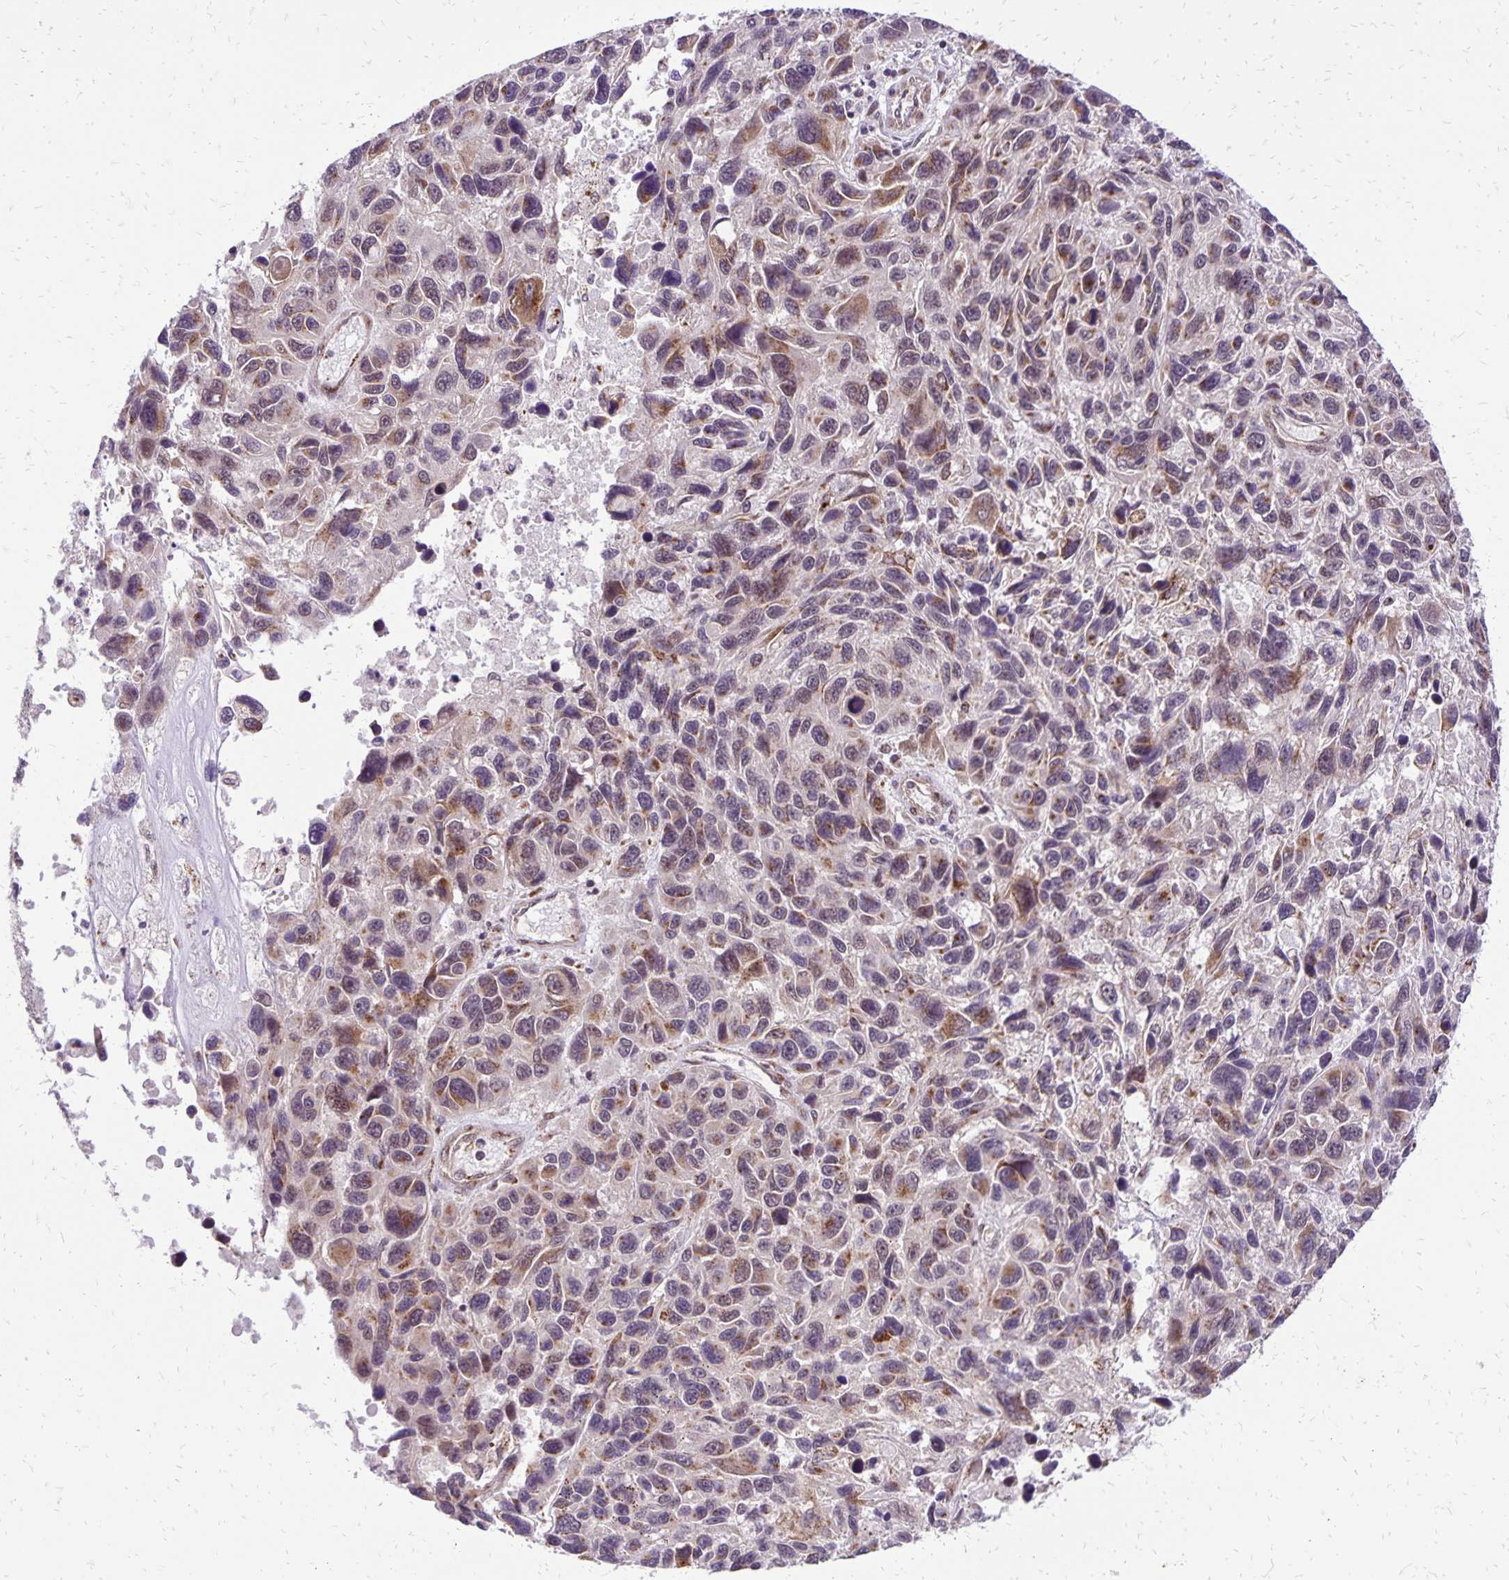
{"staining": {"intensity": "weak", "quantity": "25%-75%", "location": "cytoplasmic/membranous,nuclear"}, "tissue": "melanoma", "cell_type": "Tumor cells", "image_type": "cancer", "snomed": [{"axis": "morphology", "description": "Malignant melanoma, NOS"}, {"axis": "topography", "description": "Skin"}], "caption": "Malignant melanoma tissue demonstrates weak cytoplasmic/membranous and nuclear positivity in approximately 25%-75% of tumor cells, visualized by immunohistochemistry.", "gene": "GOLGA5", "patient": {"sex": "male", "age": 53}}